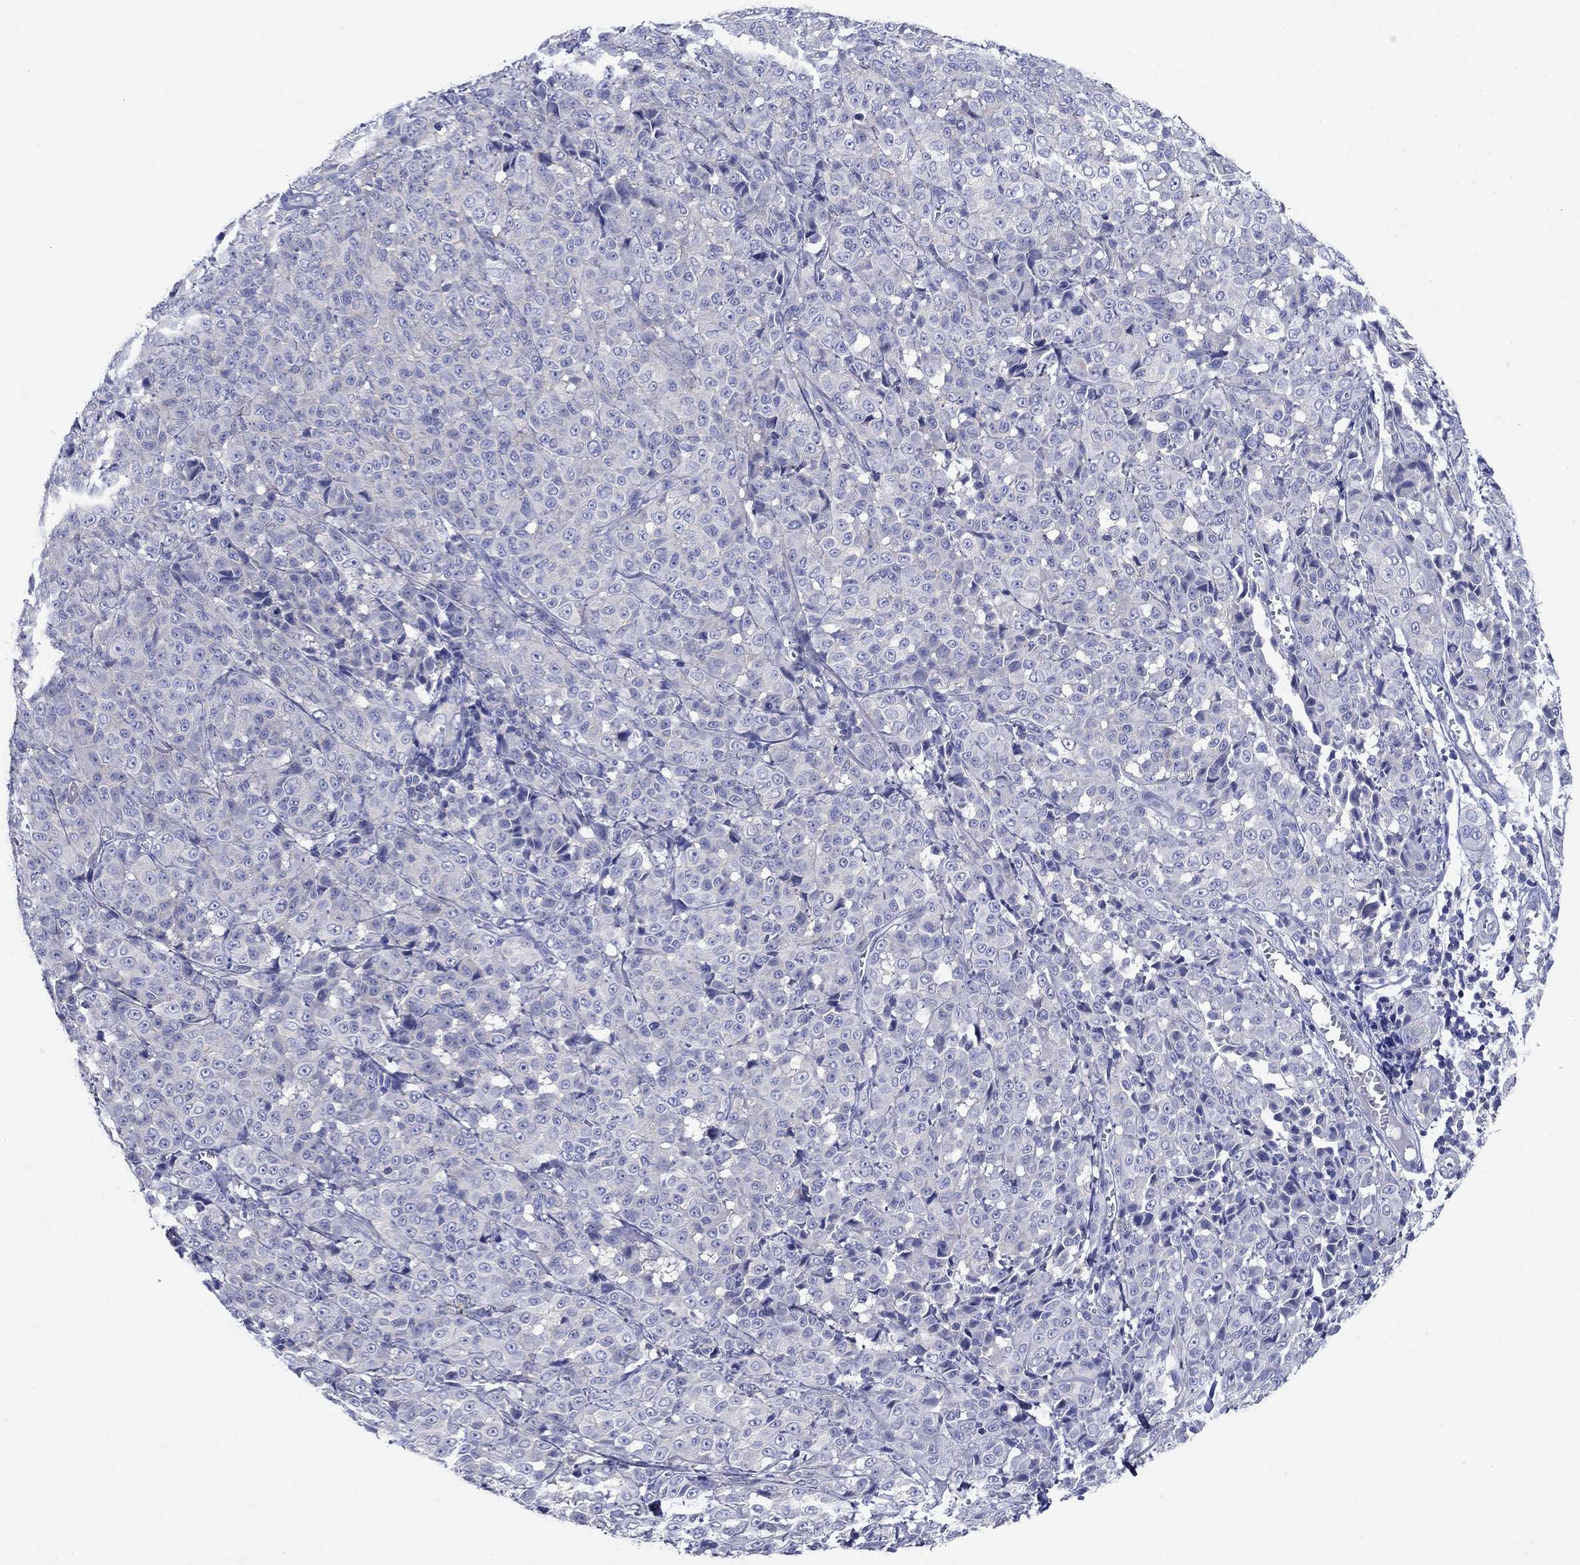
{"staining": {"intensity": "negative", "quantity": "none", "location": "none"}, "tissue": "melanoma", "cell_type": "Tumor cells", "image_type": "cancer", "snomed": [{"axis": "morphology", "description": "Malignant melanoma, NOS"}, {"axis": "topography", "description": "Skin"}], "caption": "The immunohistochemistry histopathology image has no significant staining in tumor cells of malignant melanoma tissue.", "gene": "SULT2B1", "patient": {"sex": "male", "age": 89}}